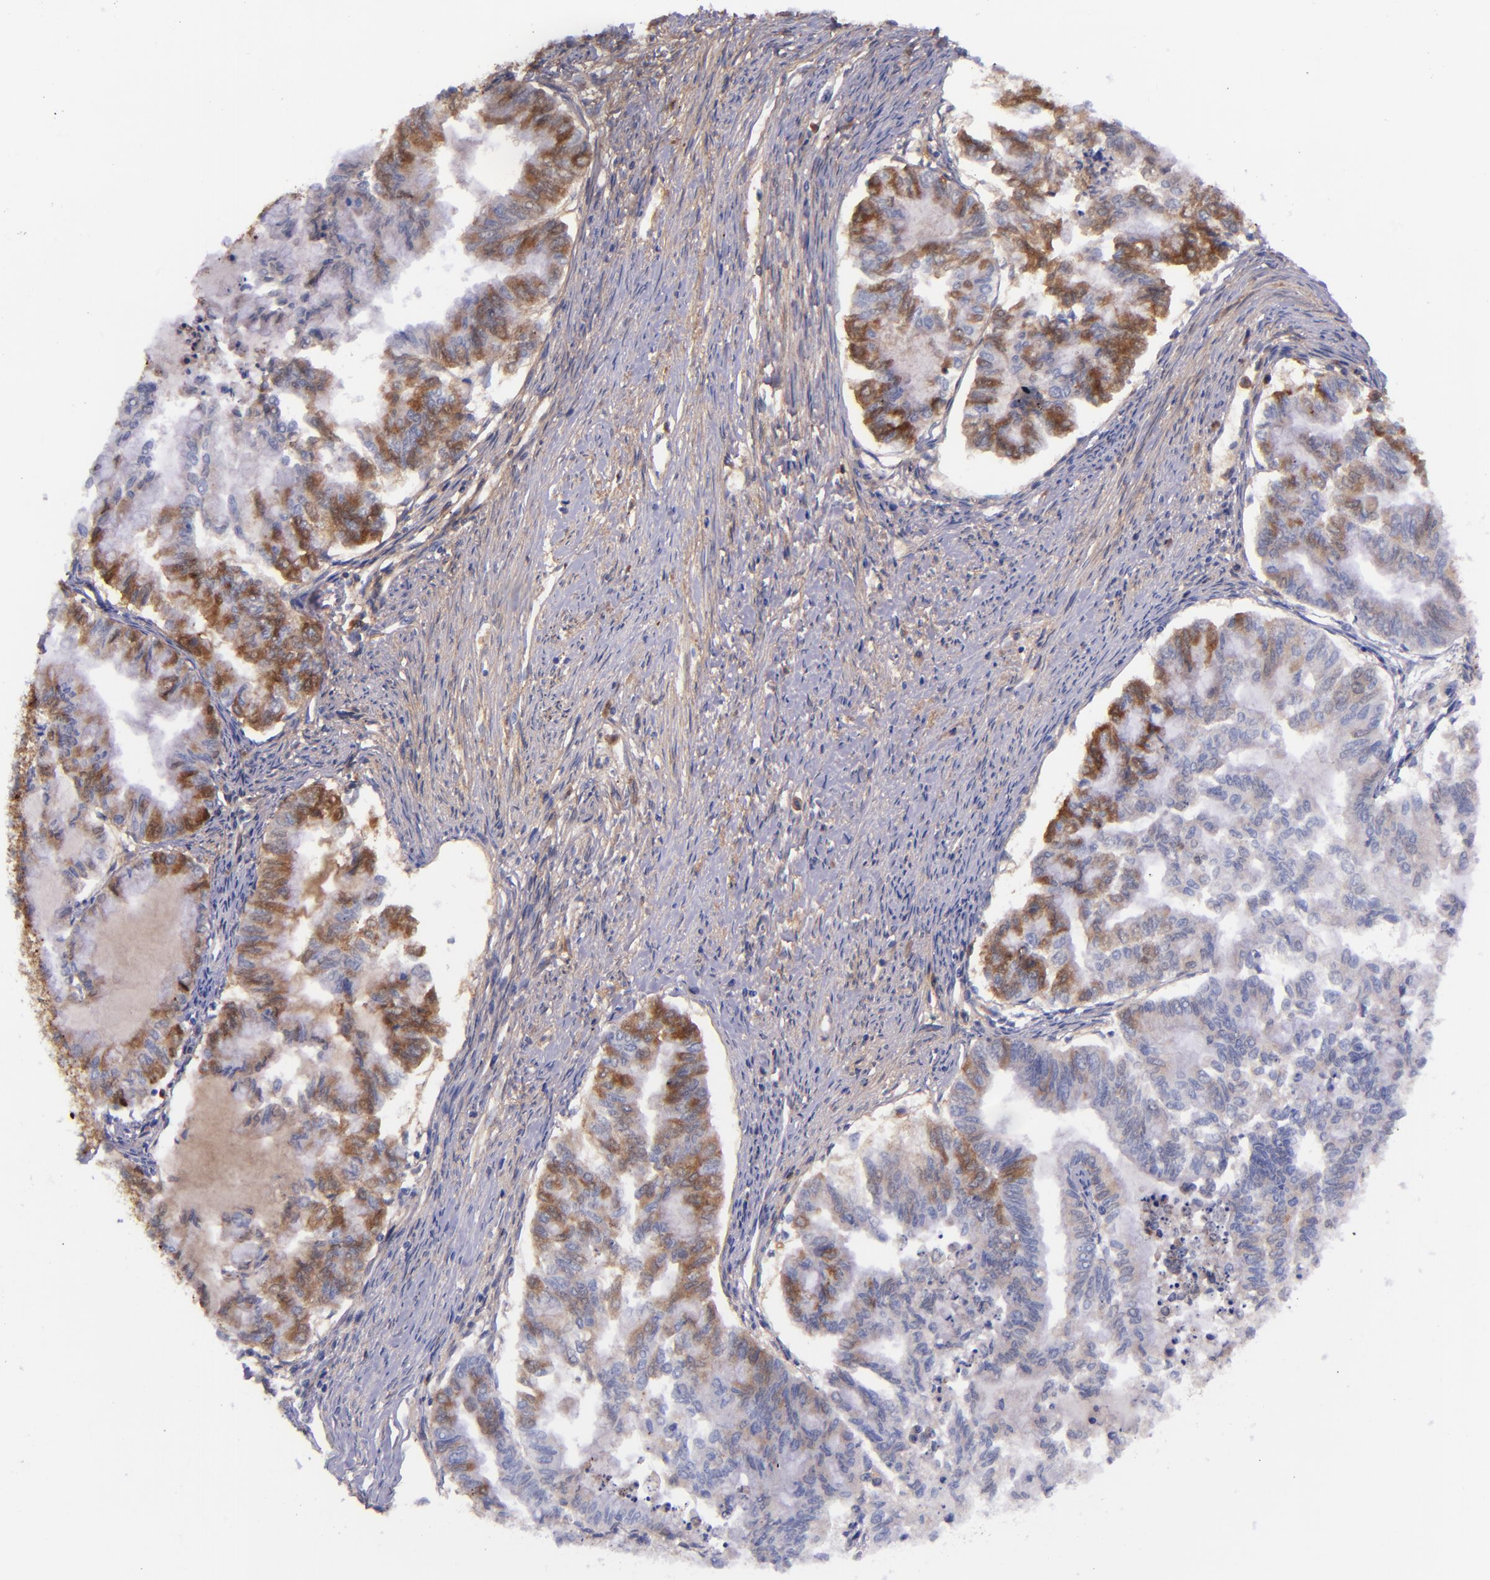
{"staining": {"intensity": "strong", "quantity": "25%-75%", "location": "cytoplasmic/membranous"}, "tissue": "endometrial cancer", "cell_type": "Tumor cells", "image_type": "cancer", "snomed": [{"axis": "morphology", "description": "Adenocarcinoma, NOS"}, {"axis": "topography", "description": "Endometrium"}], "caption": "IHC of endometrial adenocarcinoma shows high levels of strong cytoplasmic/membranous positivity in about 25%-75% of tumor cells. The staining was performed using DAB (3,3'-diaminobenzidine) to visualize the protein expression in brown, while the nuclei were stained in blue with hematoxylin (Magnification: 20x).", "gene": "IVL", "patient": {"sex": "female", "age": 79}}